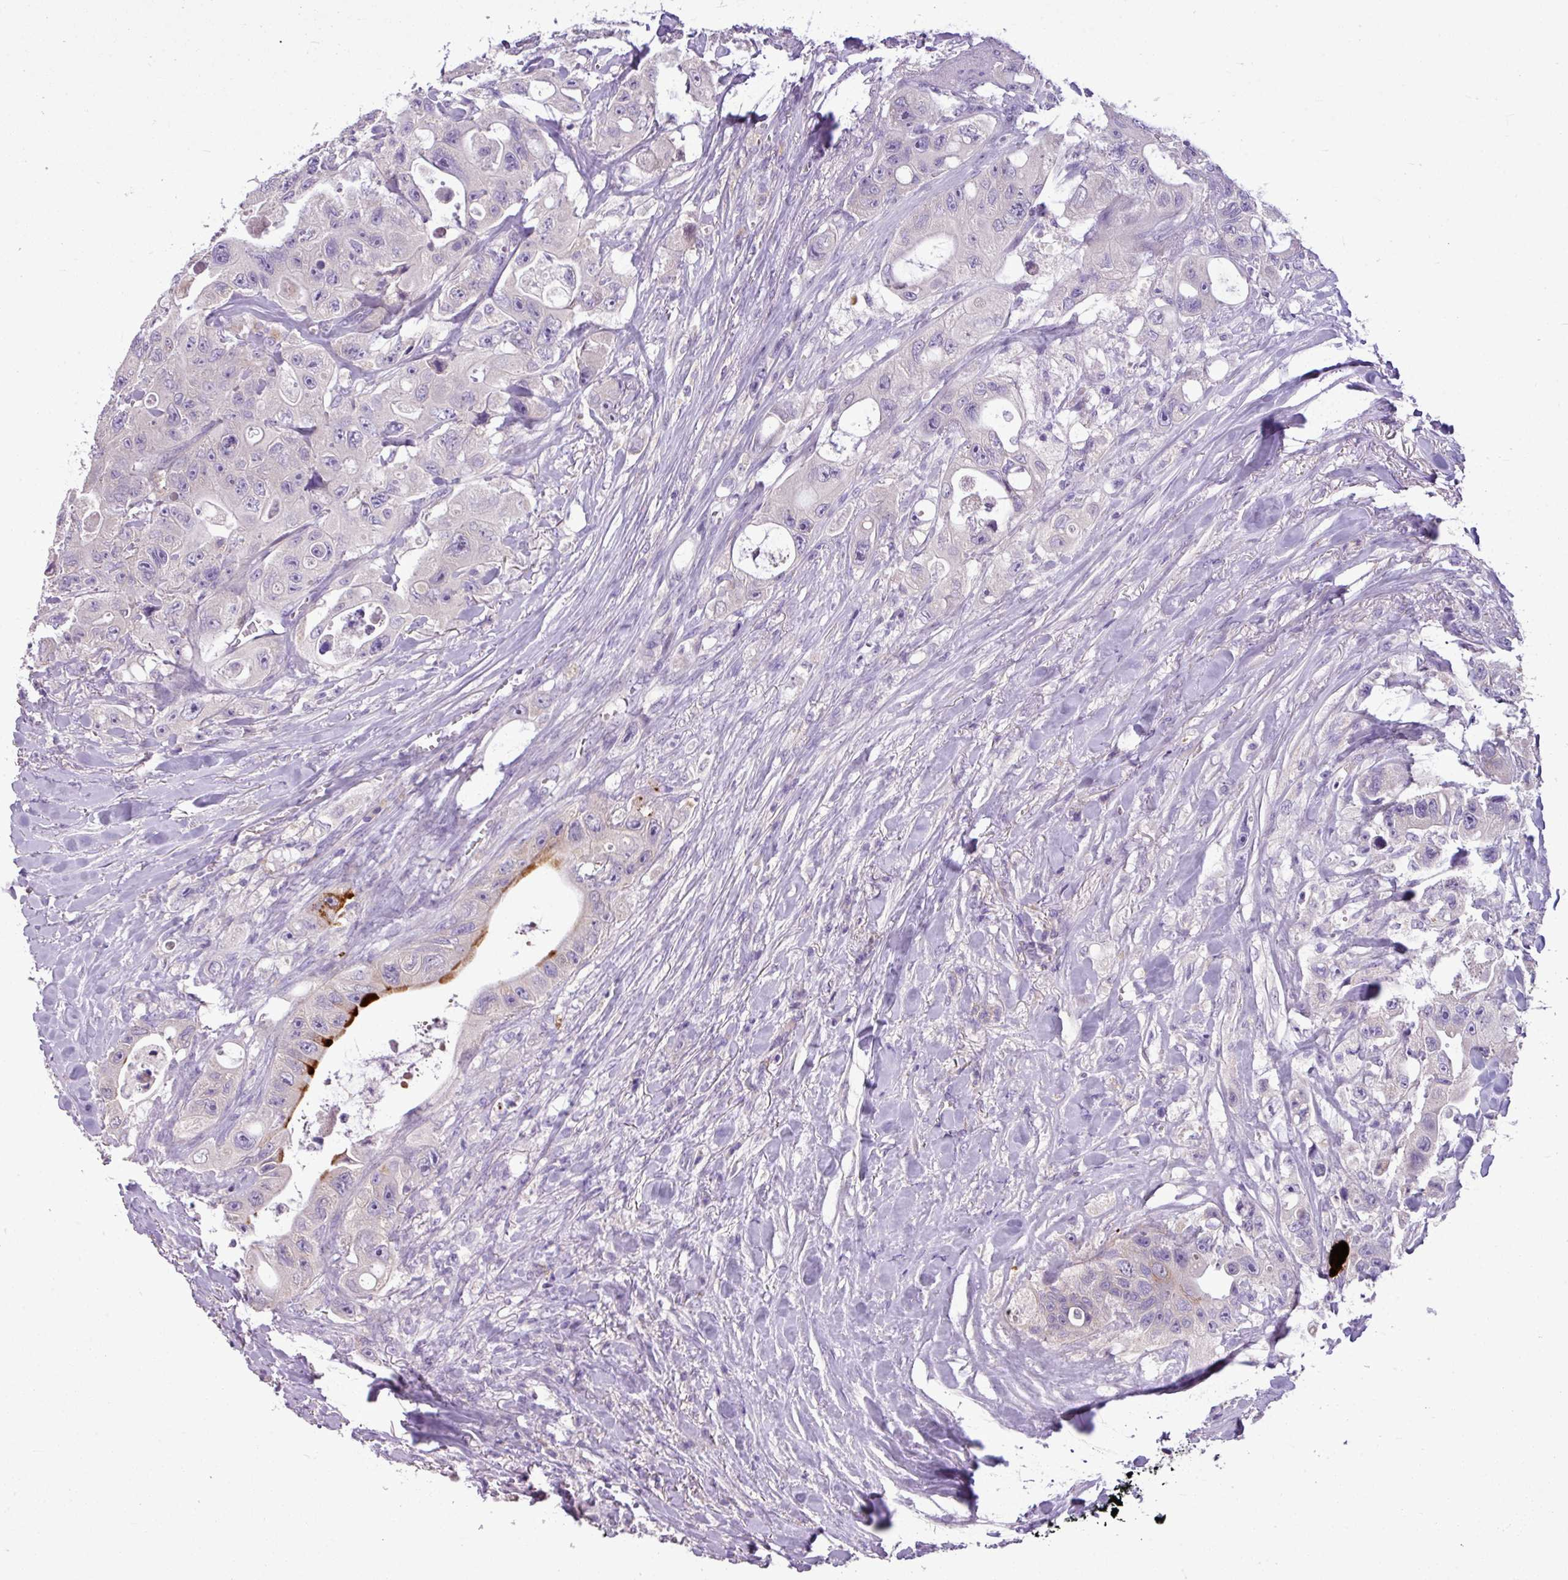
{"staining": {"intensity": "strong", "quantity": "<25%", "location": "cytoplasmic/membranous"}, "tissue": "colorectal cancer", "cell_type": "Tumor cells", "image_type": "cancer", "snomed": [{"axis": "morphology", "description": "Adenocarcinoma, NOS"}, {"axis": "topography", "description": "Colon"}], "caption": "IHC (DAB) staining of human colorectal cancer shows strong cytoplasmic/membranous protein staining in approximately <25% of tumor cells. Immunohistochemistry (ihc) stains the protein in brown and the nuclei are stained blue.", "gene": "IL17A", "patient": {"sex": "female", "age": 46}}